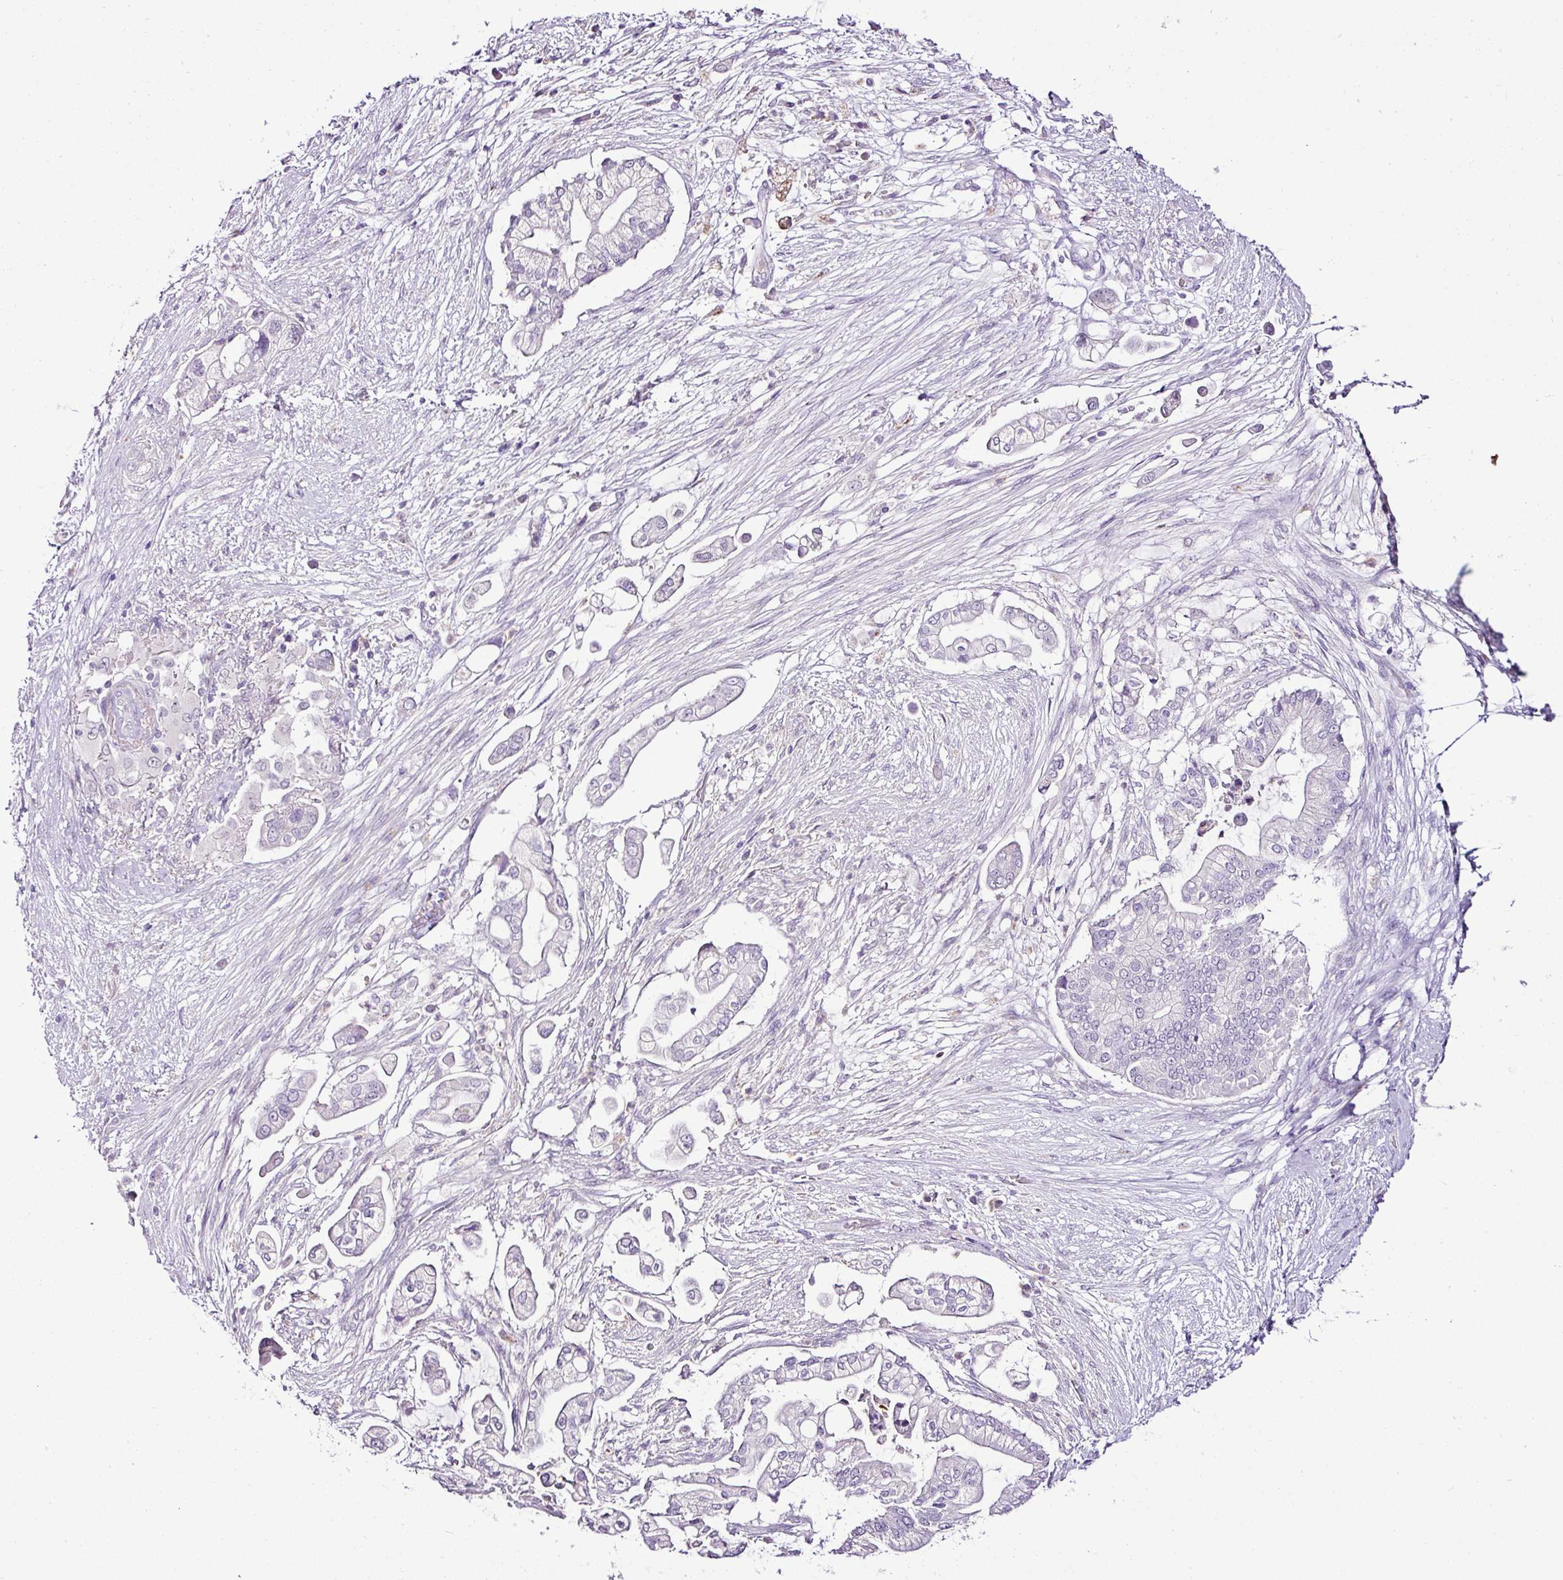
{"staining": {"intensity": "negative", "quantity": "none", "location": "none"}, "tissue": "pancreatic cancer", "cell_type": "Tumor cells", "image_type": "cancer", "snomed": [{"axis": "morphology", "description": "Adenocarcinoma, NOS"}, {"axis": "topography", "description": "Pancreas"}], "caption": "Immunohistochemistry histopathology image of adenocarcinoma (pancreatic) stained for a protein (brown), which demonstrates no staining in tumor cells.", "gene": "ESR1", "patient": {"sex": "female", "age": 69}}